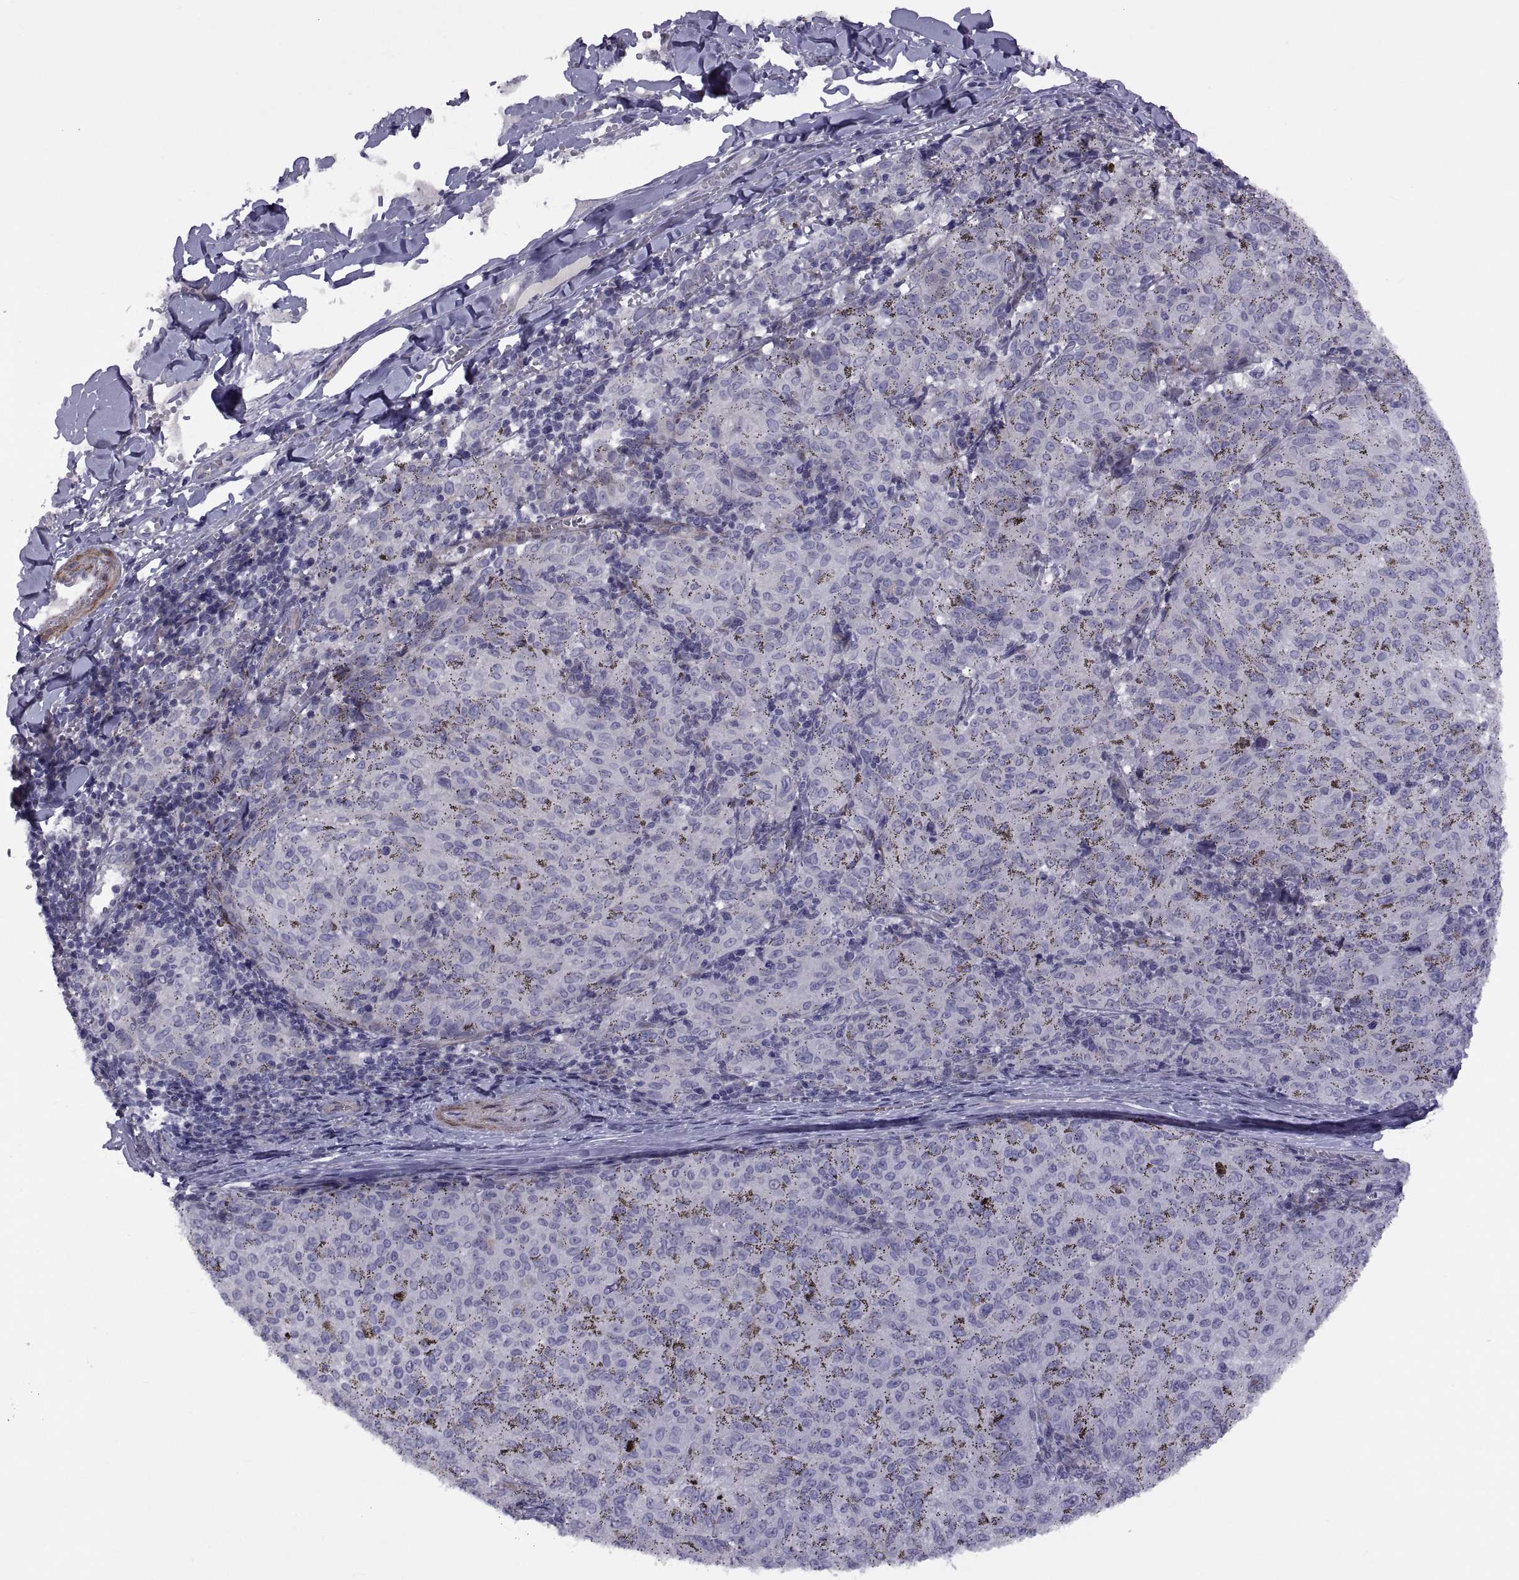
{"staining": {"intensity": "negative", "quantity": "none", "location": "none"}, "tissue": "melanoma", "cell_type": "Tumor cells", "image_type": "cancer", "snomed": [{"axis": "morphology", "description": "Malignant melanoma, NOS"}, {"axis": "topography", "description": "Skin"}], "caption": "This is an immunohistochemistry photomicrograph of melanoma. There is no positivity in tumor cells.", "gene": "TMEM158", "patient": {"sex": "female", "age": 72}}